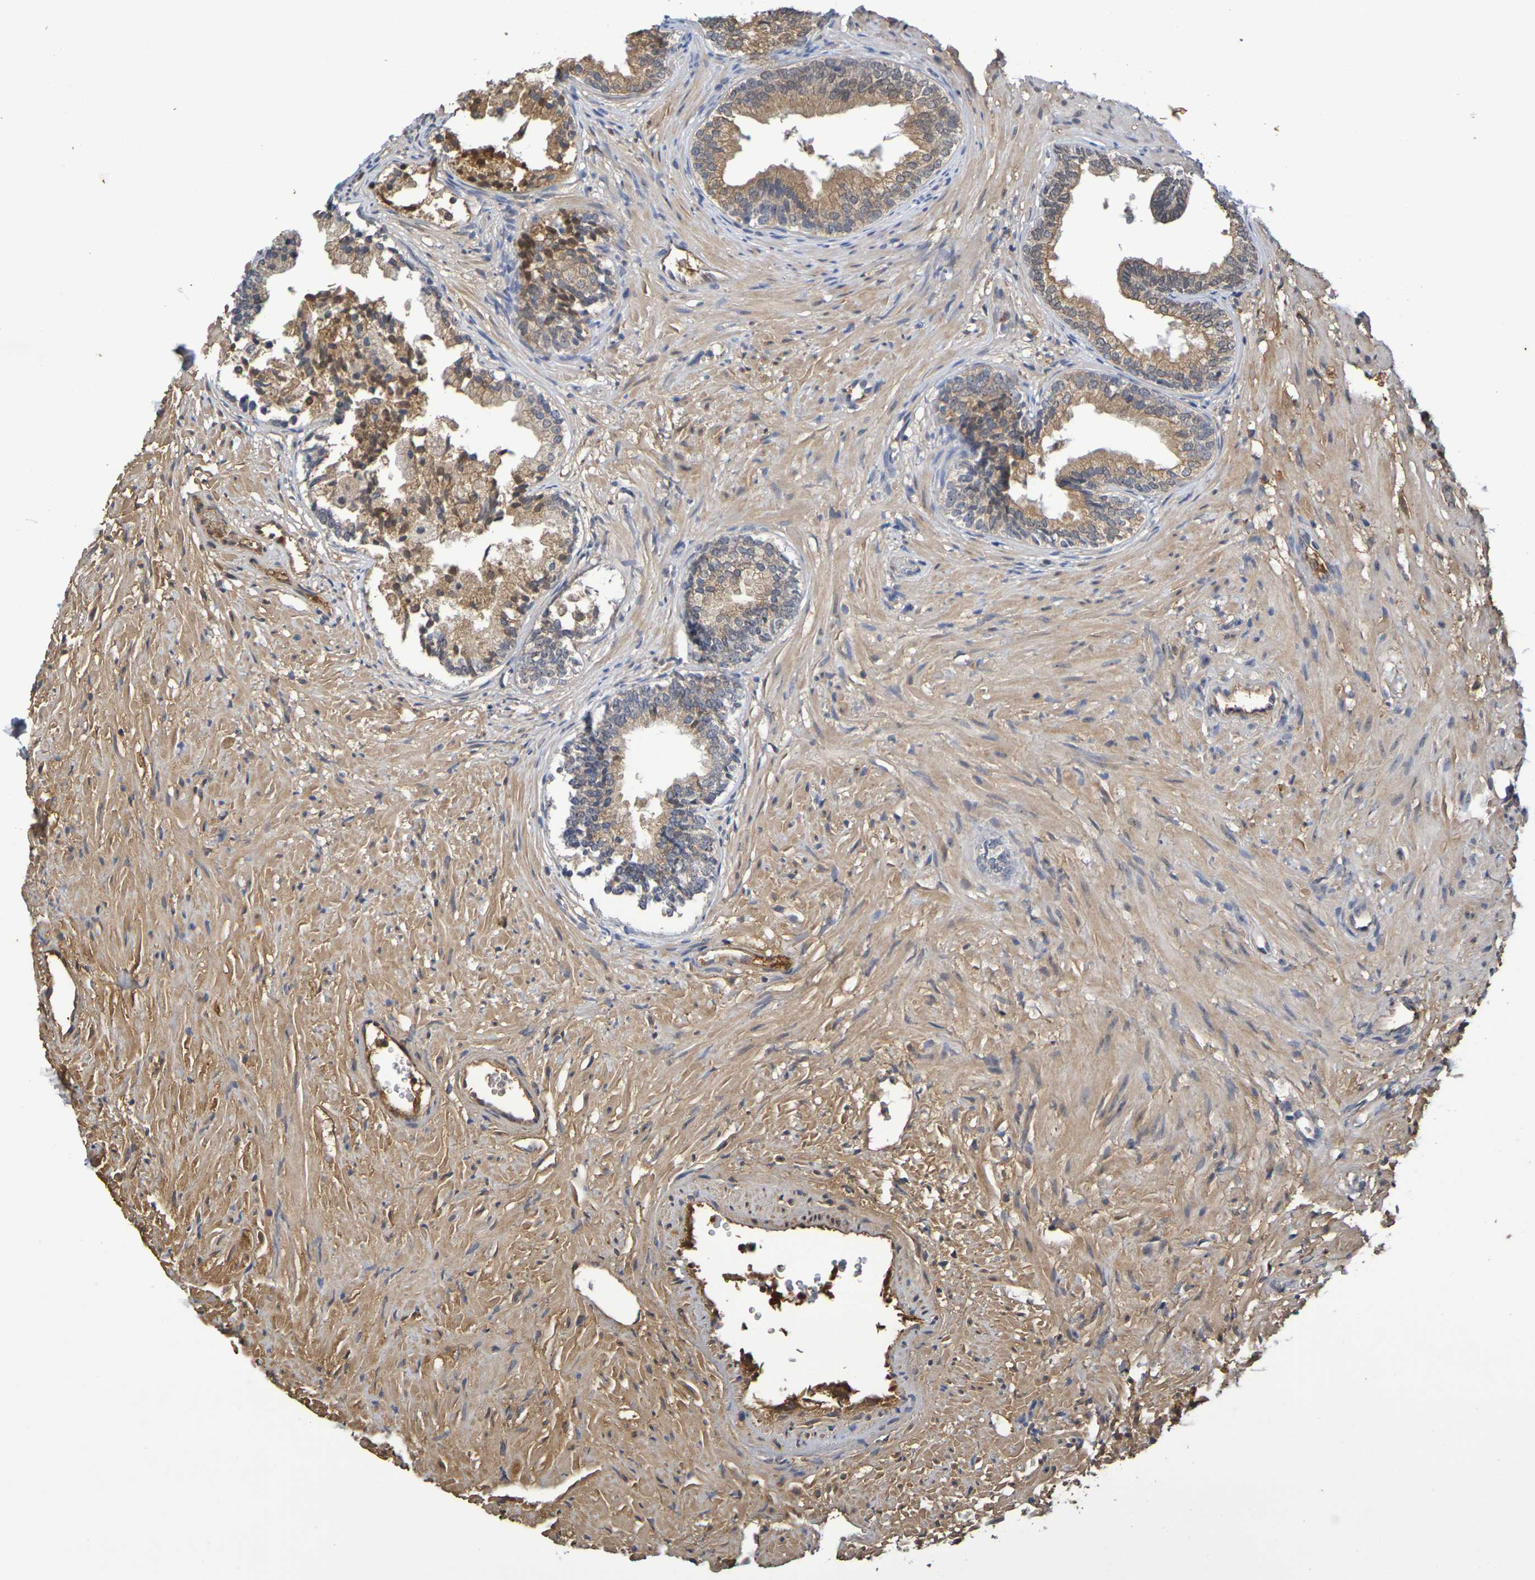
{"staining": {"intensity": "moderate", "quantity": ">75%", "location": "cytoplasmic/membranous"}, "tissue": "prostate", "cell_type": "Glandular cells", "image_type": "normal", "snomed": [{"axis": "morphology", "description": "Normal tissue, NOS"}, {"axis": "topography", "description": "Prostate"}], "caption": "Human prostate stained with a brown dye displays moderate cytoplasmic/membranous positive positivity in approximately >75% of glandular cells.", "gene": "TERF2", "patient": {"sex": "male", "age": 76}}